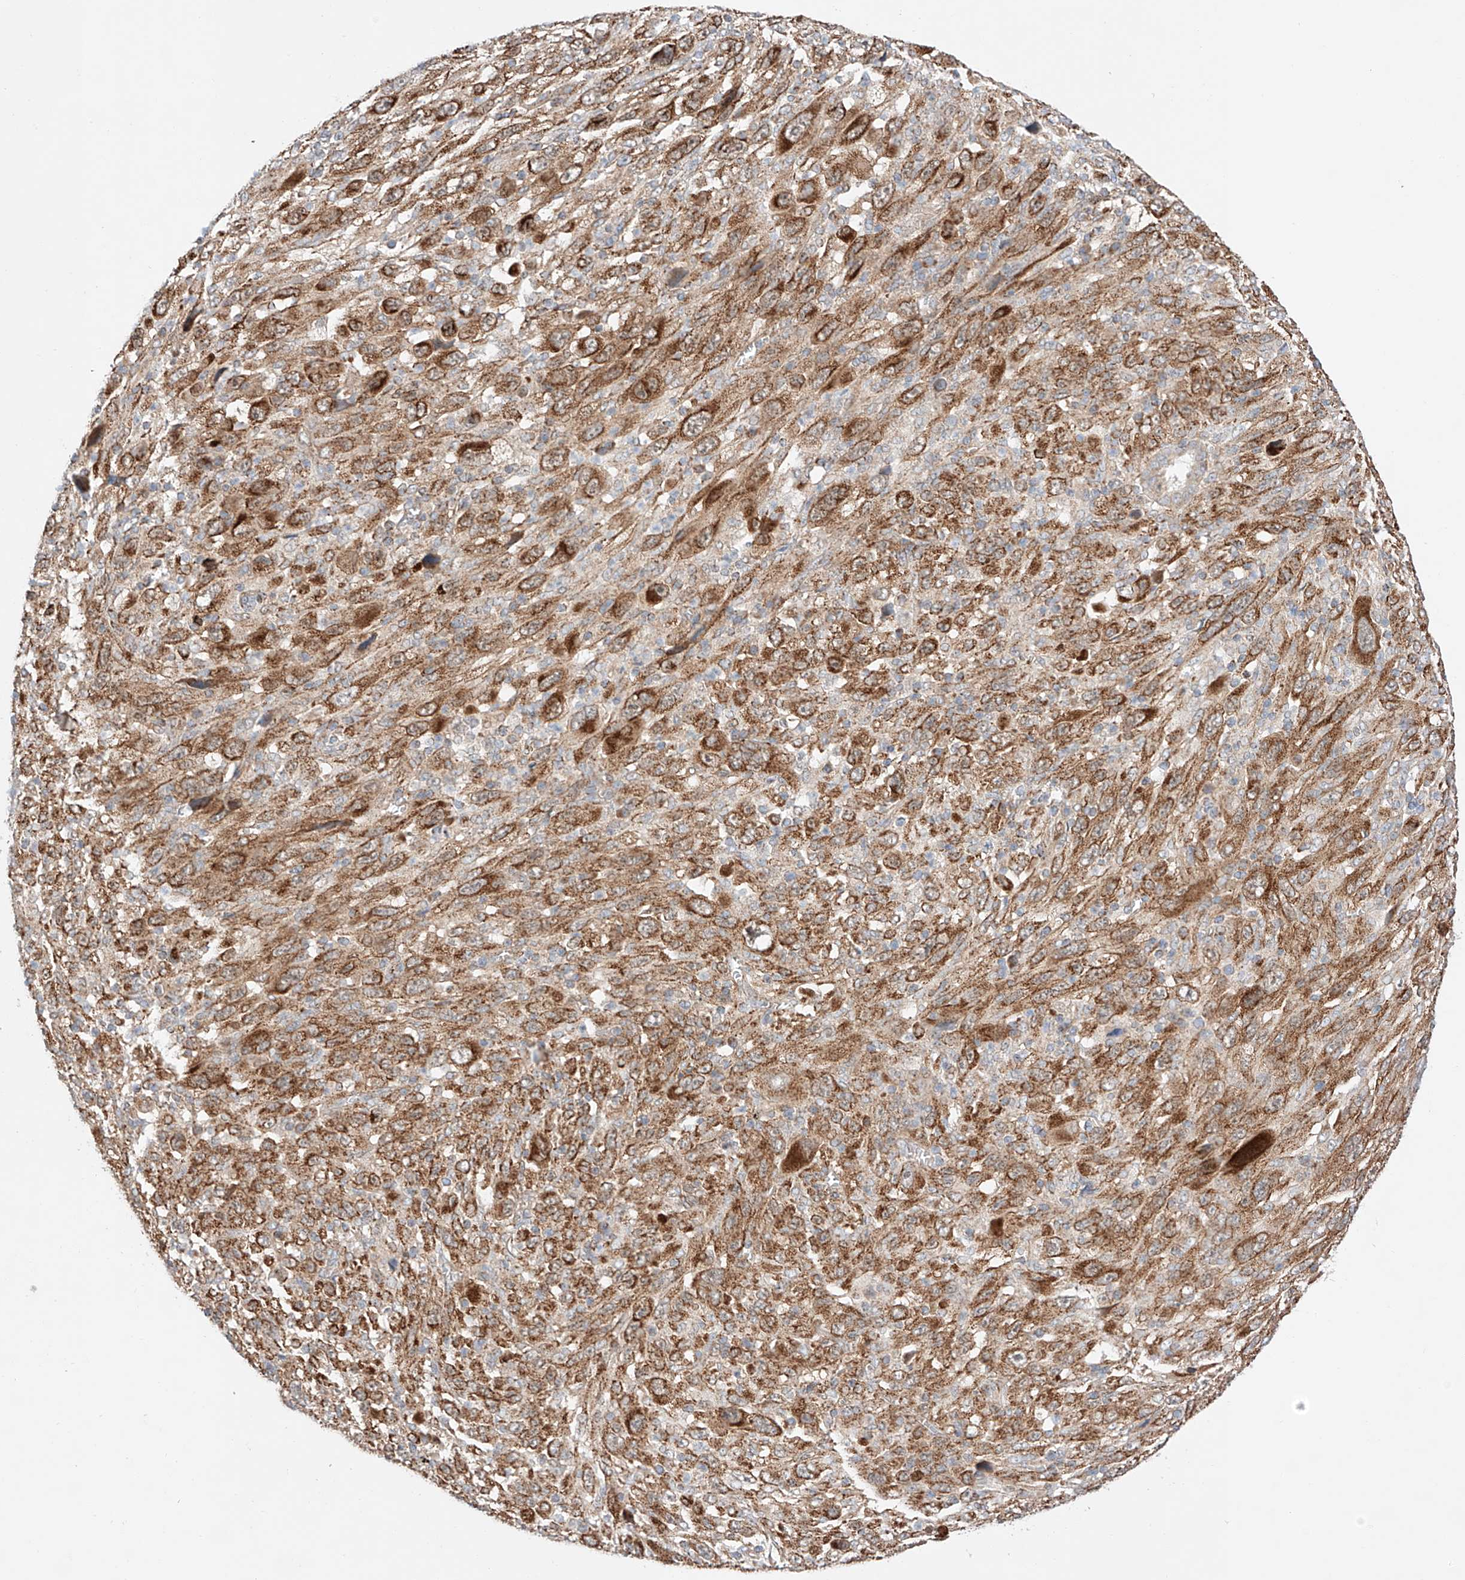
{"staining": {"intensity": "strong", "quantity": ">75%", "location": "cytoplasmic/membranous"}, "tissue": "melanoma", "cell_type": "Tumor cells", "image_type": "cancer", "snomed": [{"axis": "morphology", "description": "Malignant melanoma, Metastatic site"}, {"axis": "topography", "description": "Skin"}], "caption": "Protein staining displays strong cytoplasmic/membranous staining in approximately >75% of tumor cells in malignant melanoma (metastatic site).", "gene": "KTI12", "patient": {"sex": "female", "age": 56}}